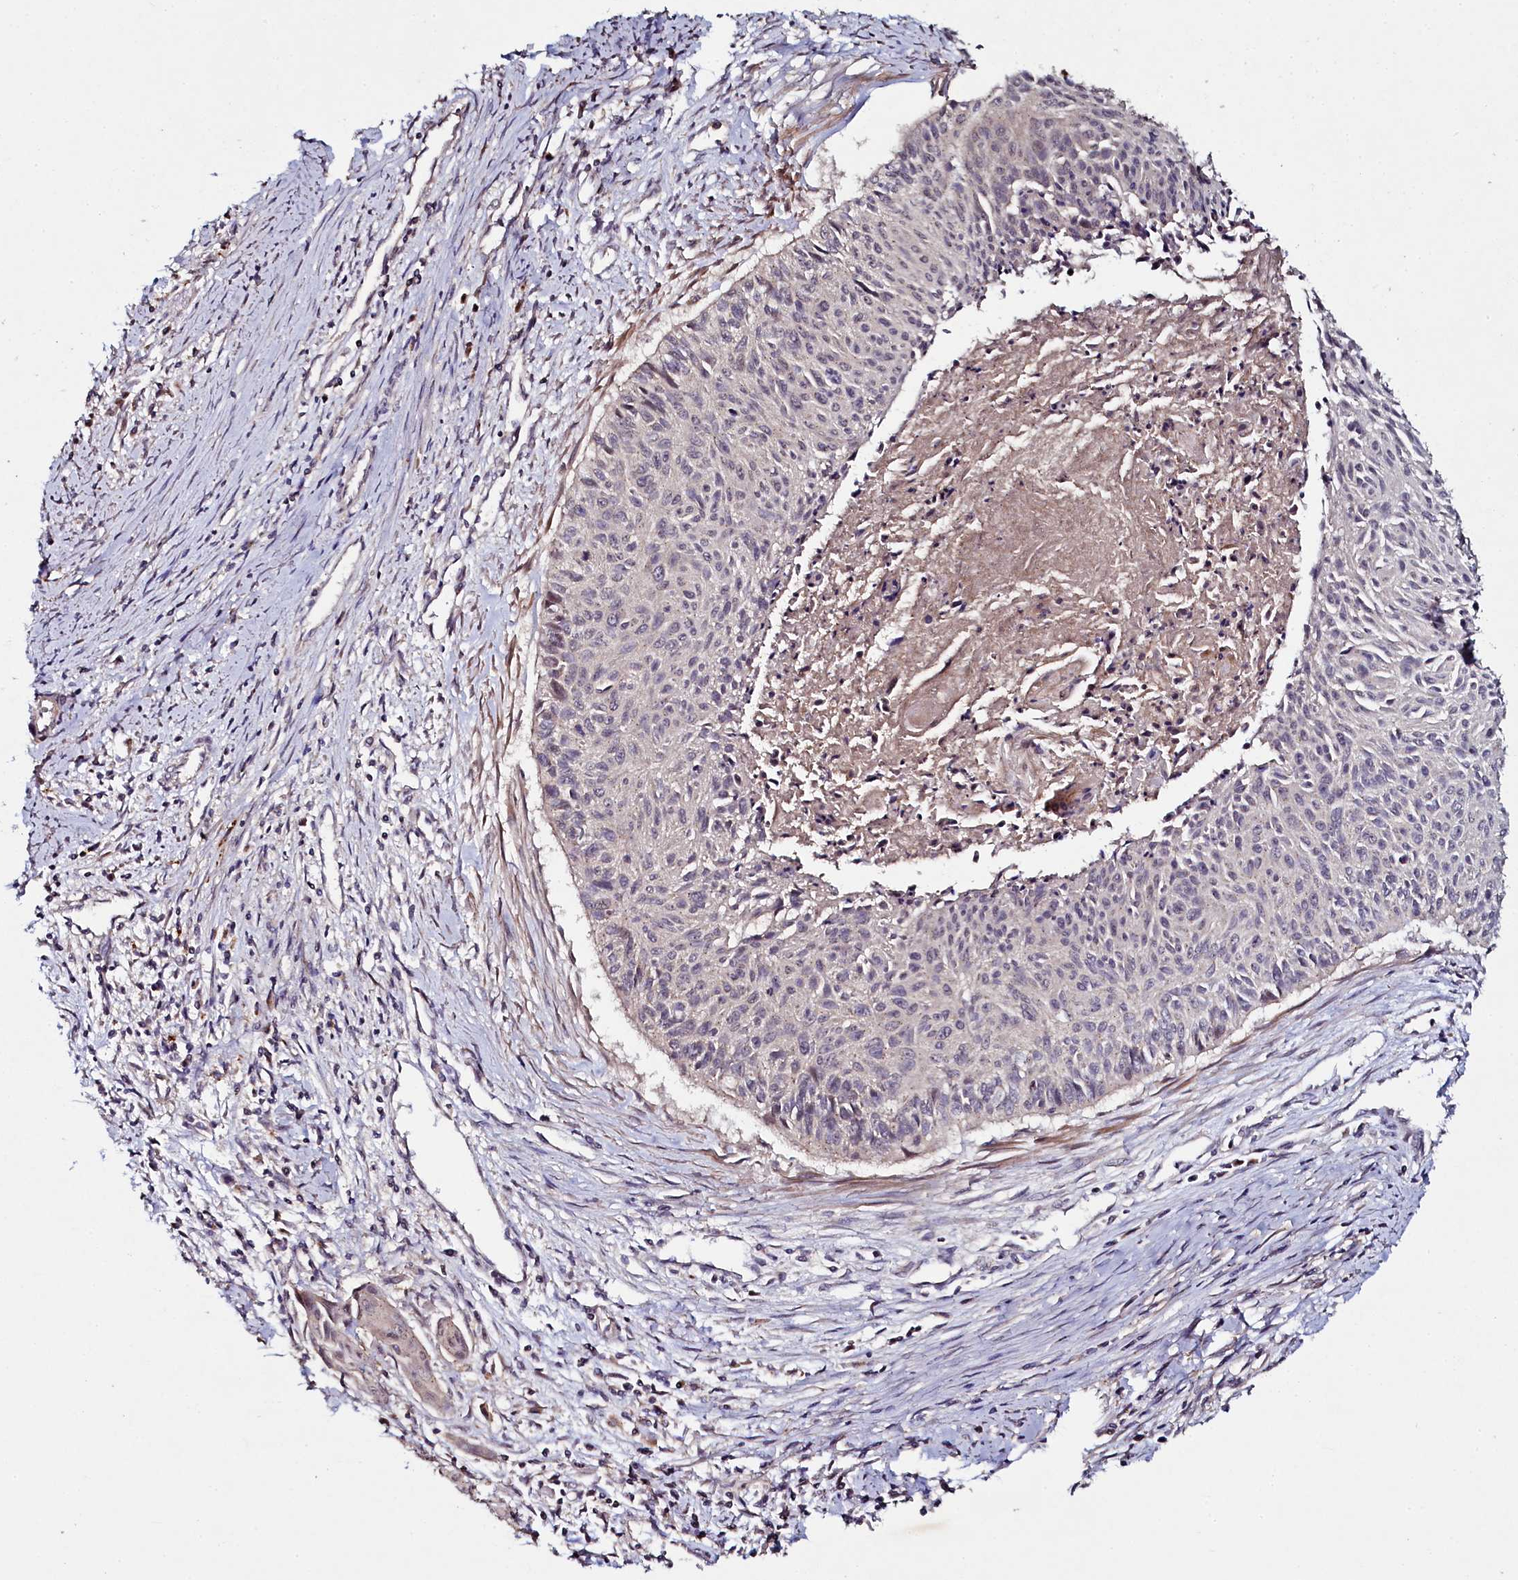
{"staining": {"intensity": "negative", "quantity": "none", "location": "none"}, "tissue": "cervical cancer", "cell_type": "Tumor cells", "image_type": "cancer", "snomed": [{"axis": "morphology", "description": "Squamous cell carcinoma, NOS"}, {"axis": "topography", "description": "Cervix"}], "caption": "IHC photomicrograph of neoplastic tissue: human squamous cell carcinoma (cervical) stained with DAB (3,3'-diaminobenzidine) shows no significant protein positivity in tumor cells. The staining is performed using DAB brown chromogen with nuclei counter-stained in using hematoxylin.", "gene": "SEC24C", "patient": {"sex": "female", "age": 55}}